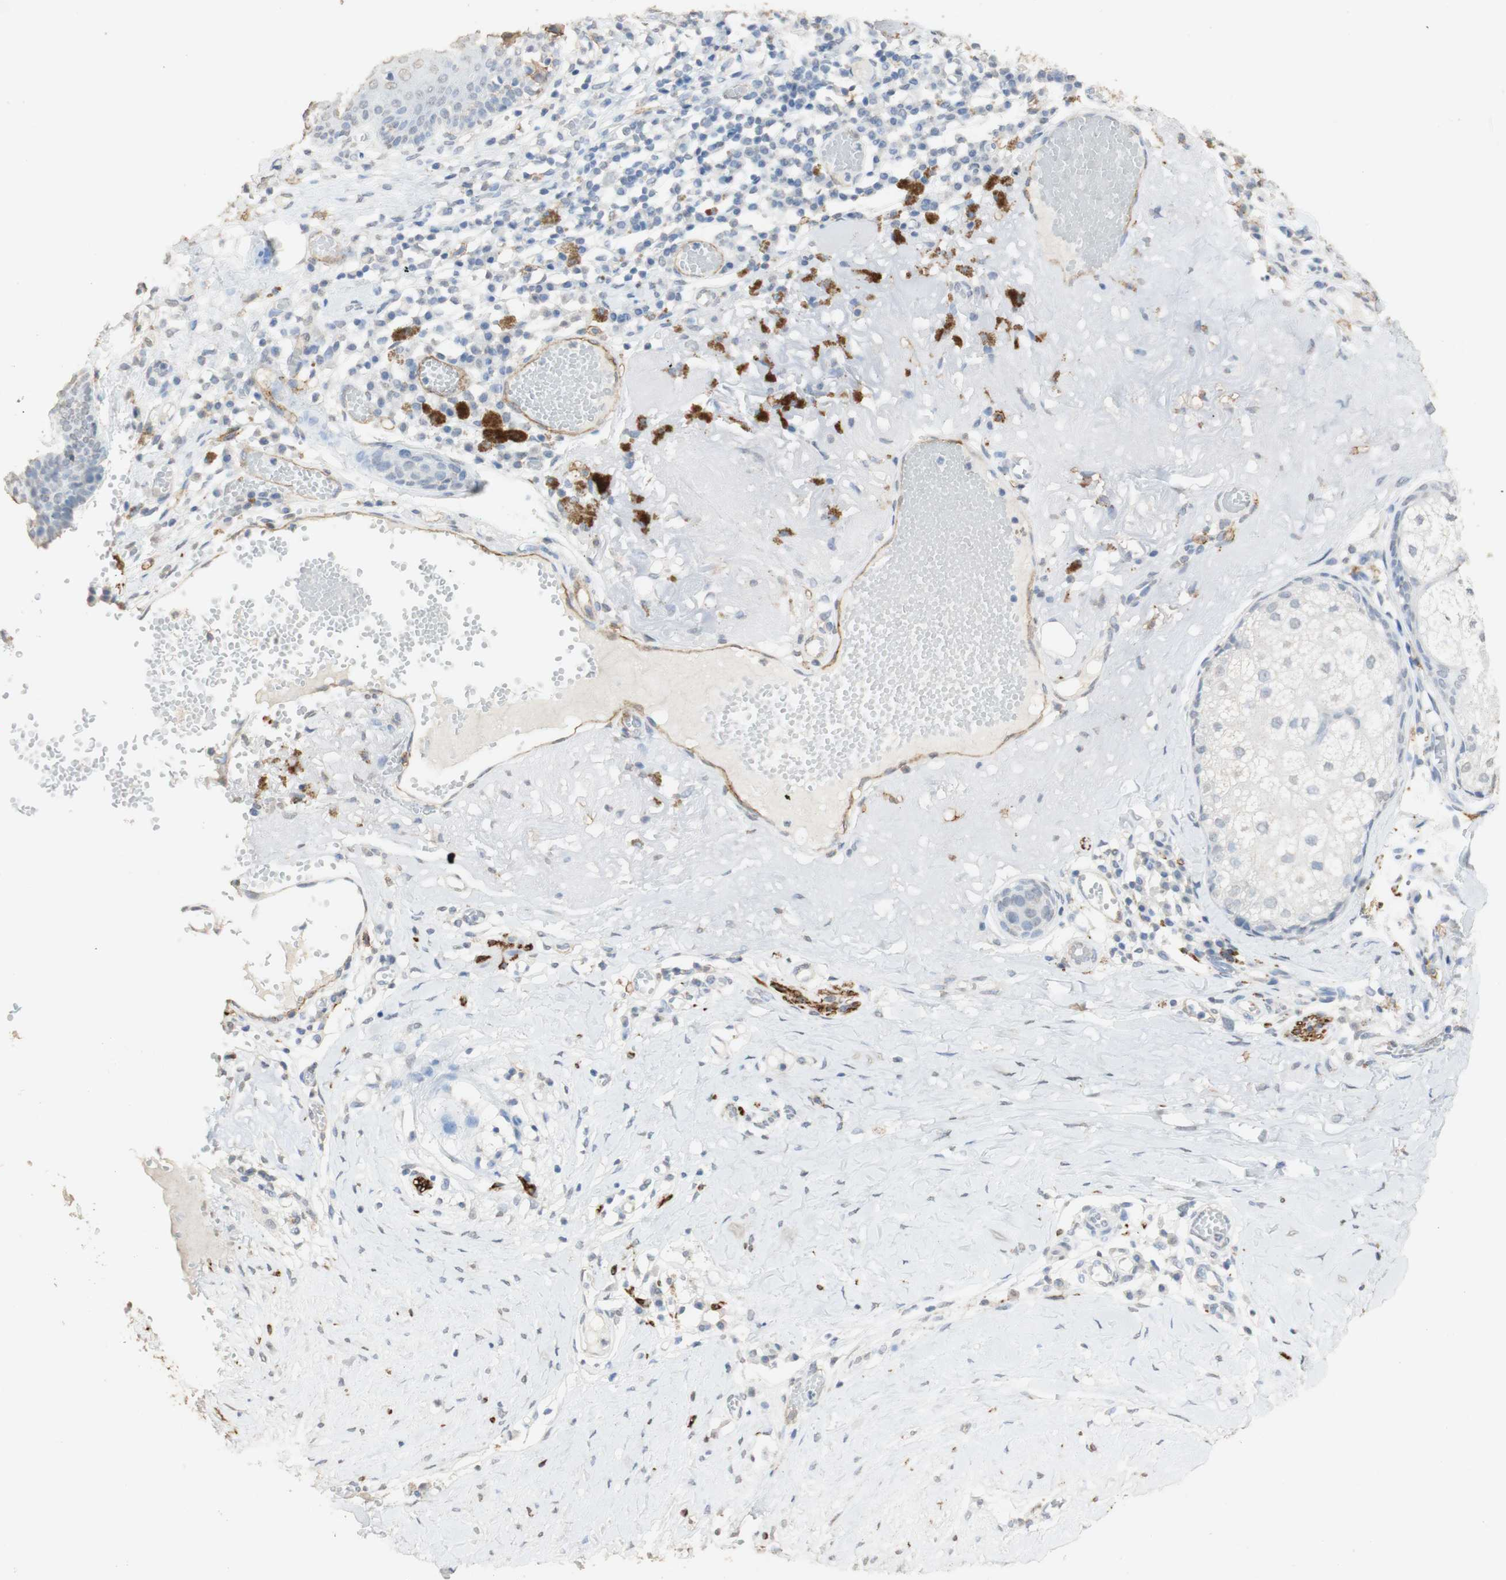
{"staining": {"intensity": "moderate", "quantity": "<25%", "location": "cytoplasmic/membranous"}, "tissue": "melanoma", "cell_type": "Tumor cells", "image_type": "cancer", "snomed": [{"axis": "morphology", "description": "Malignant melanoma in situ"}, {"axis": "morphology", "description": "Malignant melanoma, NOS"}, {"axis": "topography", "description": "Skin"}], "caption": "Melanoma stained with a brown dye displays moderate cytoplasmic/membranous positive staining in about <25% of tumor cells.", "gene": "L1CAM", "patient": {"sex": "female", "age": 88}}